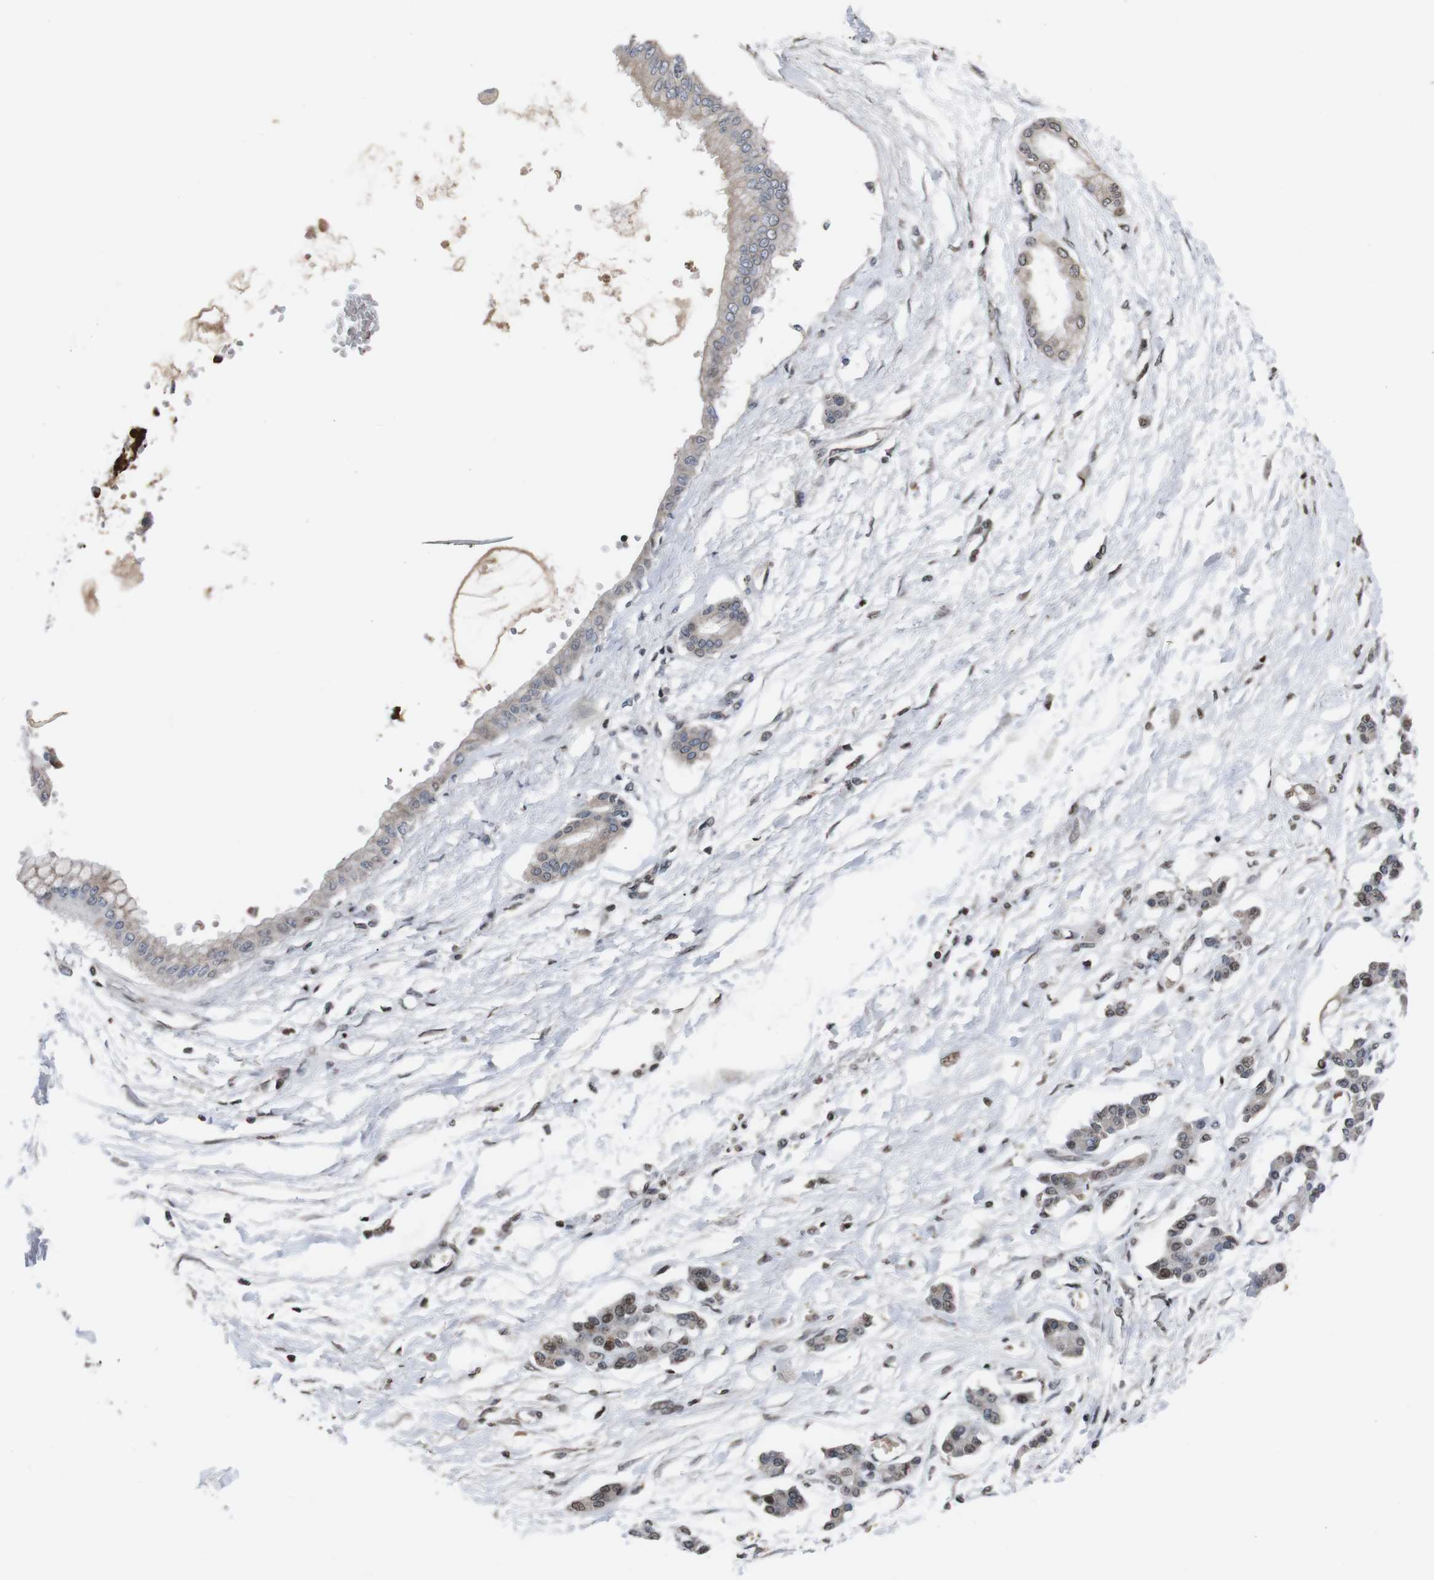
{"staining": {"intensity": "moderate", "quantity": ">75%", "location": "cytoplasmic/membranous,nuclear"}, "tissue": "pancreatic cancer", "cell_type": "Tumor cells", "image_type": "cancer", "snomed": [{"axis": "morphology", "description": "Adenocarcinoma, NOS"}, {"axis": "topography", "description": "Pancreas"}], "caption": "Immunohistochemical staining of human adenocarcinoma (pancreatic) exhibits moderate cytoplasmic/membranous and nuclear protein positivity in approximately >75% of tumor cells.", "gene": "GJB2", "patient": {"sex": "male", "age": 56}}